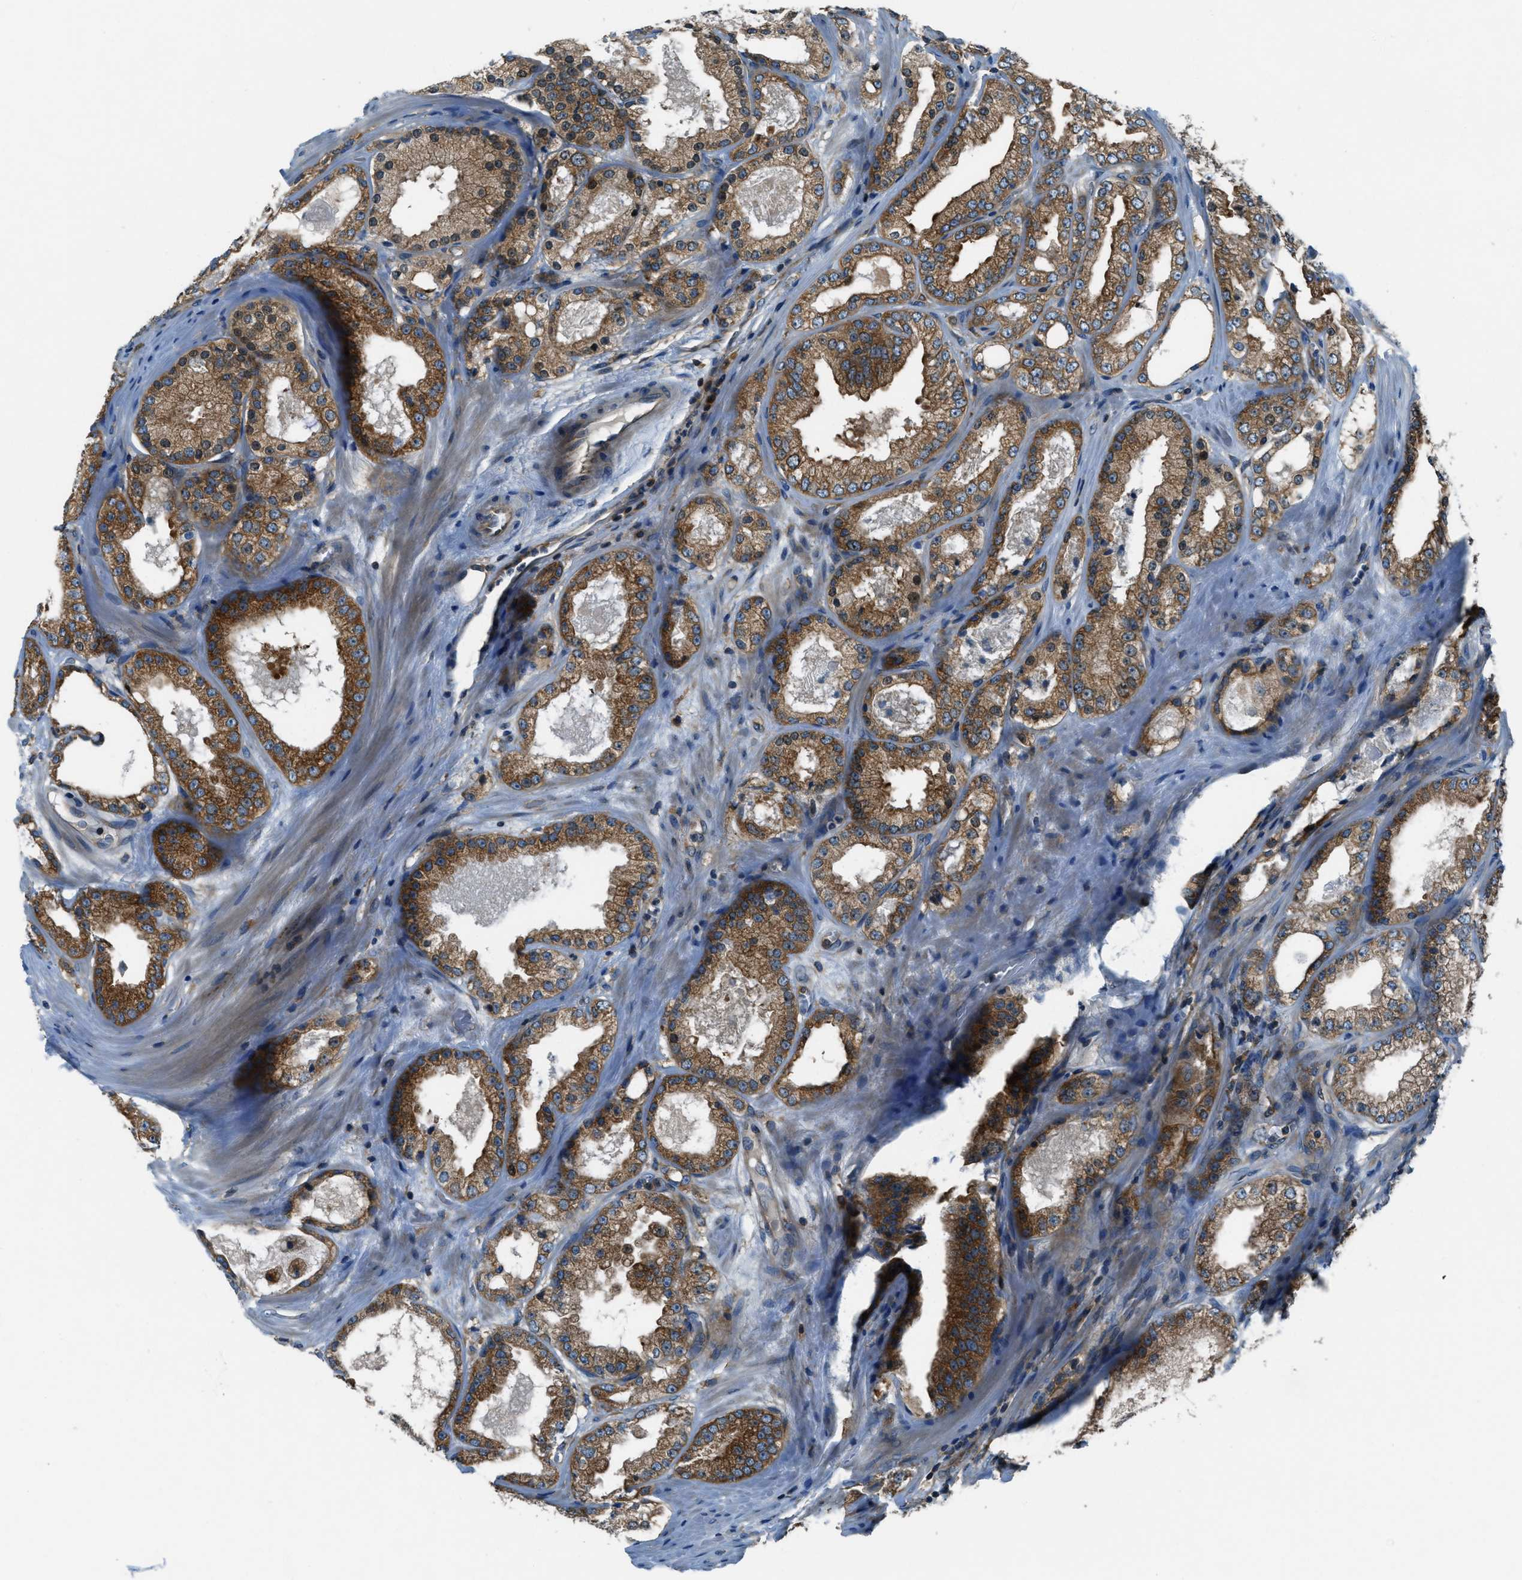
{"staining": {"intensity": "moderate", "quantity": ">75%", "location": "cytoplasmic/membranous"}, "tissue": "prostate cancer", "cell_type": "Tumor cells", "image_type": "cancer", "snomed": [{"axis": "morphology", "description": "Adenocarcinoma, High grade"}, {"axis": "topography", "description": "Prostate"}], "caption": "Tumor cells reveal medium levels of moderate cytoplasmic/membranous positivity in approximately >75% of cells in human prostate adenocarcinoma (high-grade). (Brightfield microscopy of DAB IHC at high magnification).", "gene": "ARFGAP2", "patient": {"sex": "male", "age": 65}}